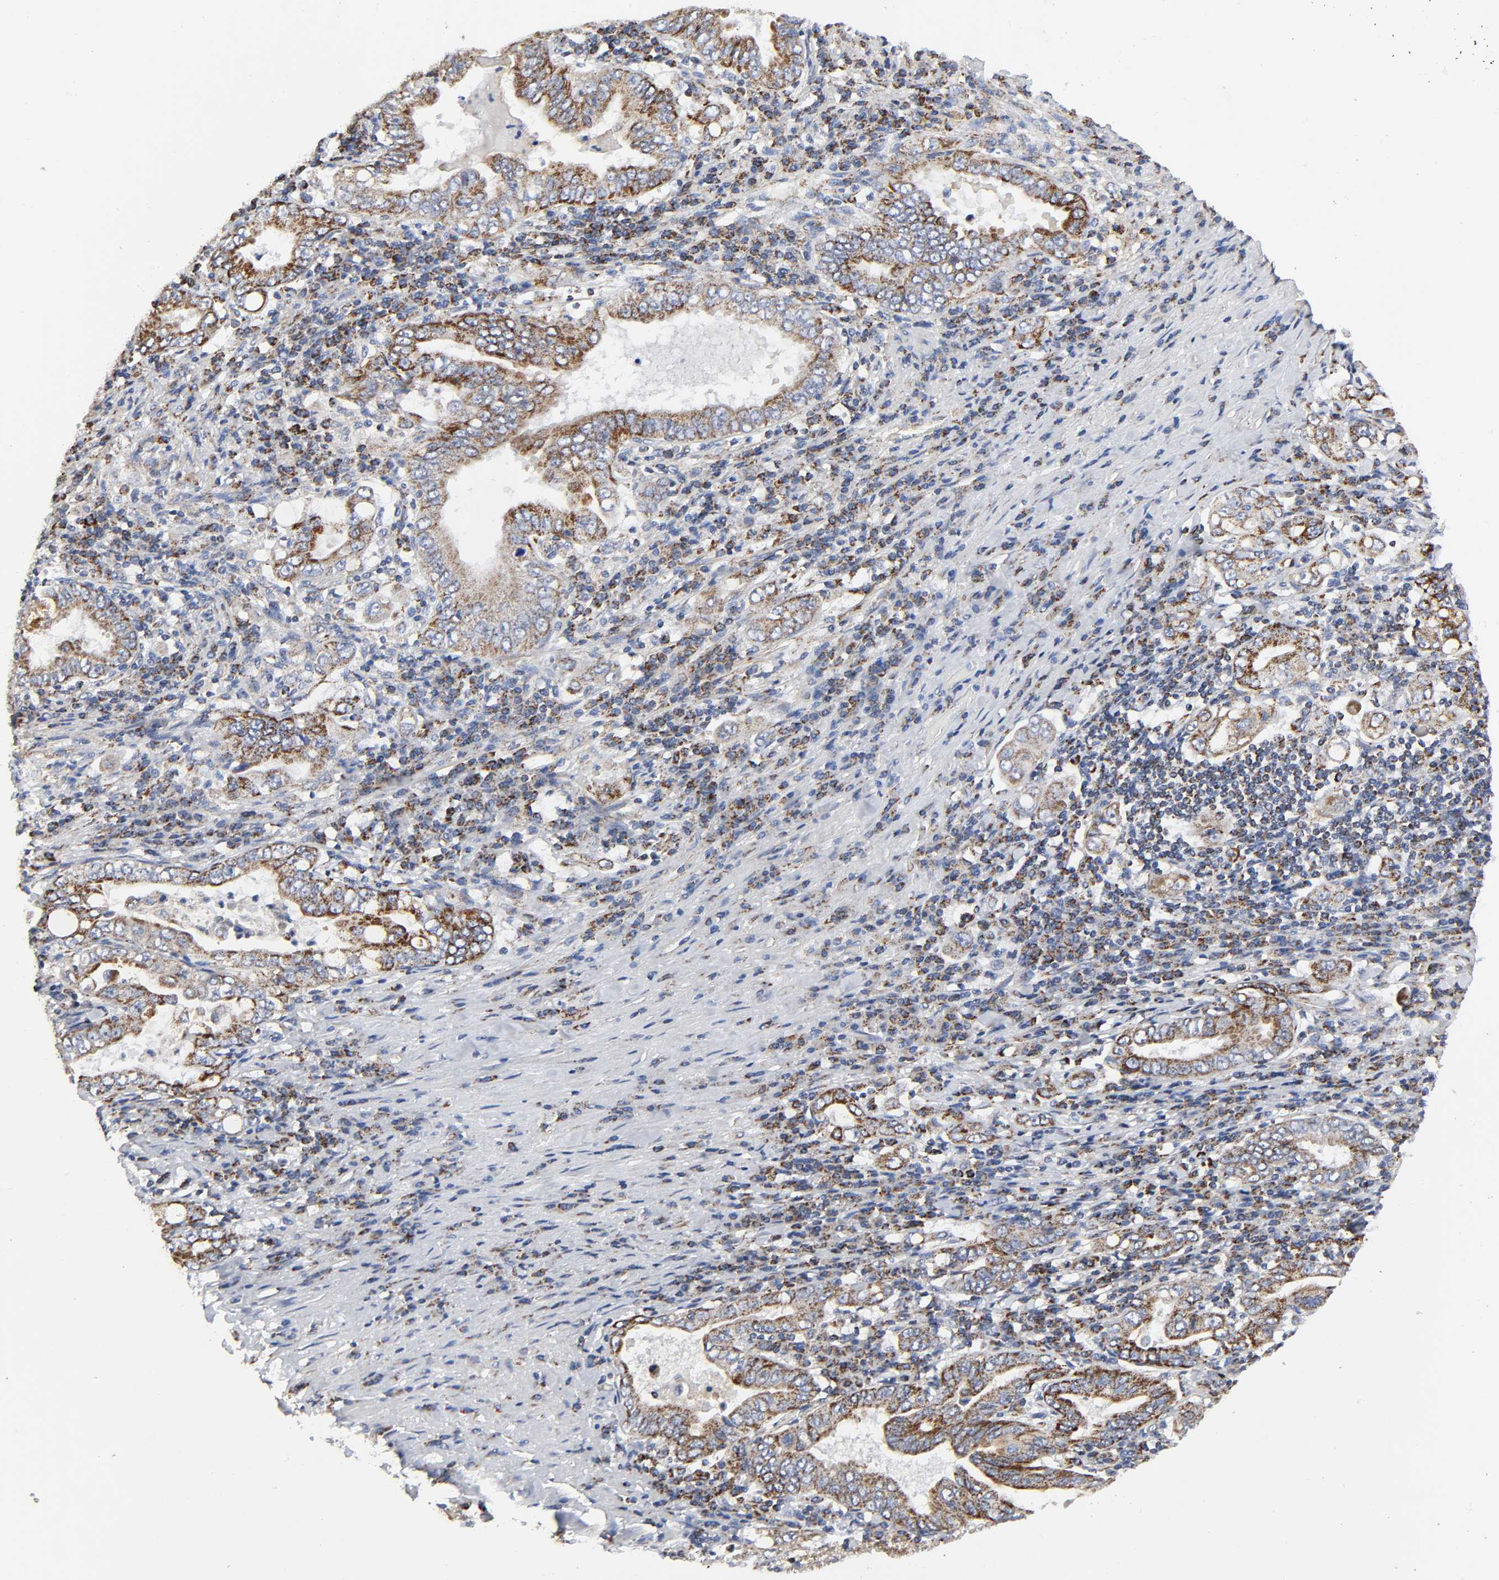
{"staining": {"intensity": "strong", "quantity": ">75%", "location": "cytoplasmic/membranous"}, "tissue": "stomach cancer", "cell_type": "Tumor cells", "image_type": "cancer", "snomed": [{"axis": "morphology", "description": "Normal tissue, NOS"}, {"axis": "morphology", "description": "Adenocarcinoma, NOS"}, {"axis": "topography", "description": "Esophagus"}, {"axis": "topography", "description": "Stomach, upper"}, {"axis": "topography", "description": "Peripheral nerve tissue"}], "caption": "Immunohistochemical staining of human stomach adenocarcinoma reveals high levels of strong cytoplasmic/membranous protein staining in approximately >75% of tumor cells.", "gene": "AOPEP", "patient": {"sex": "male", "age": 62}}